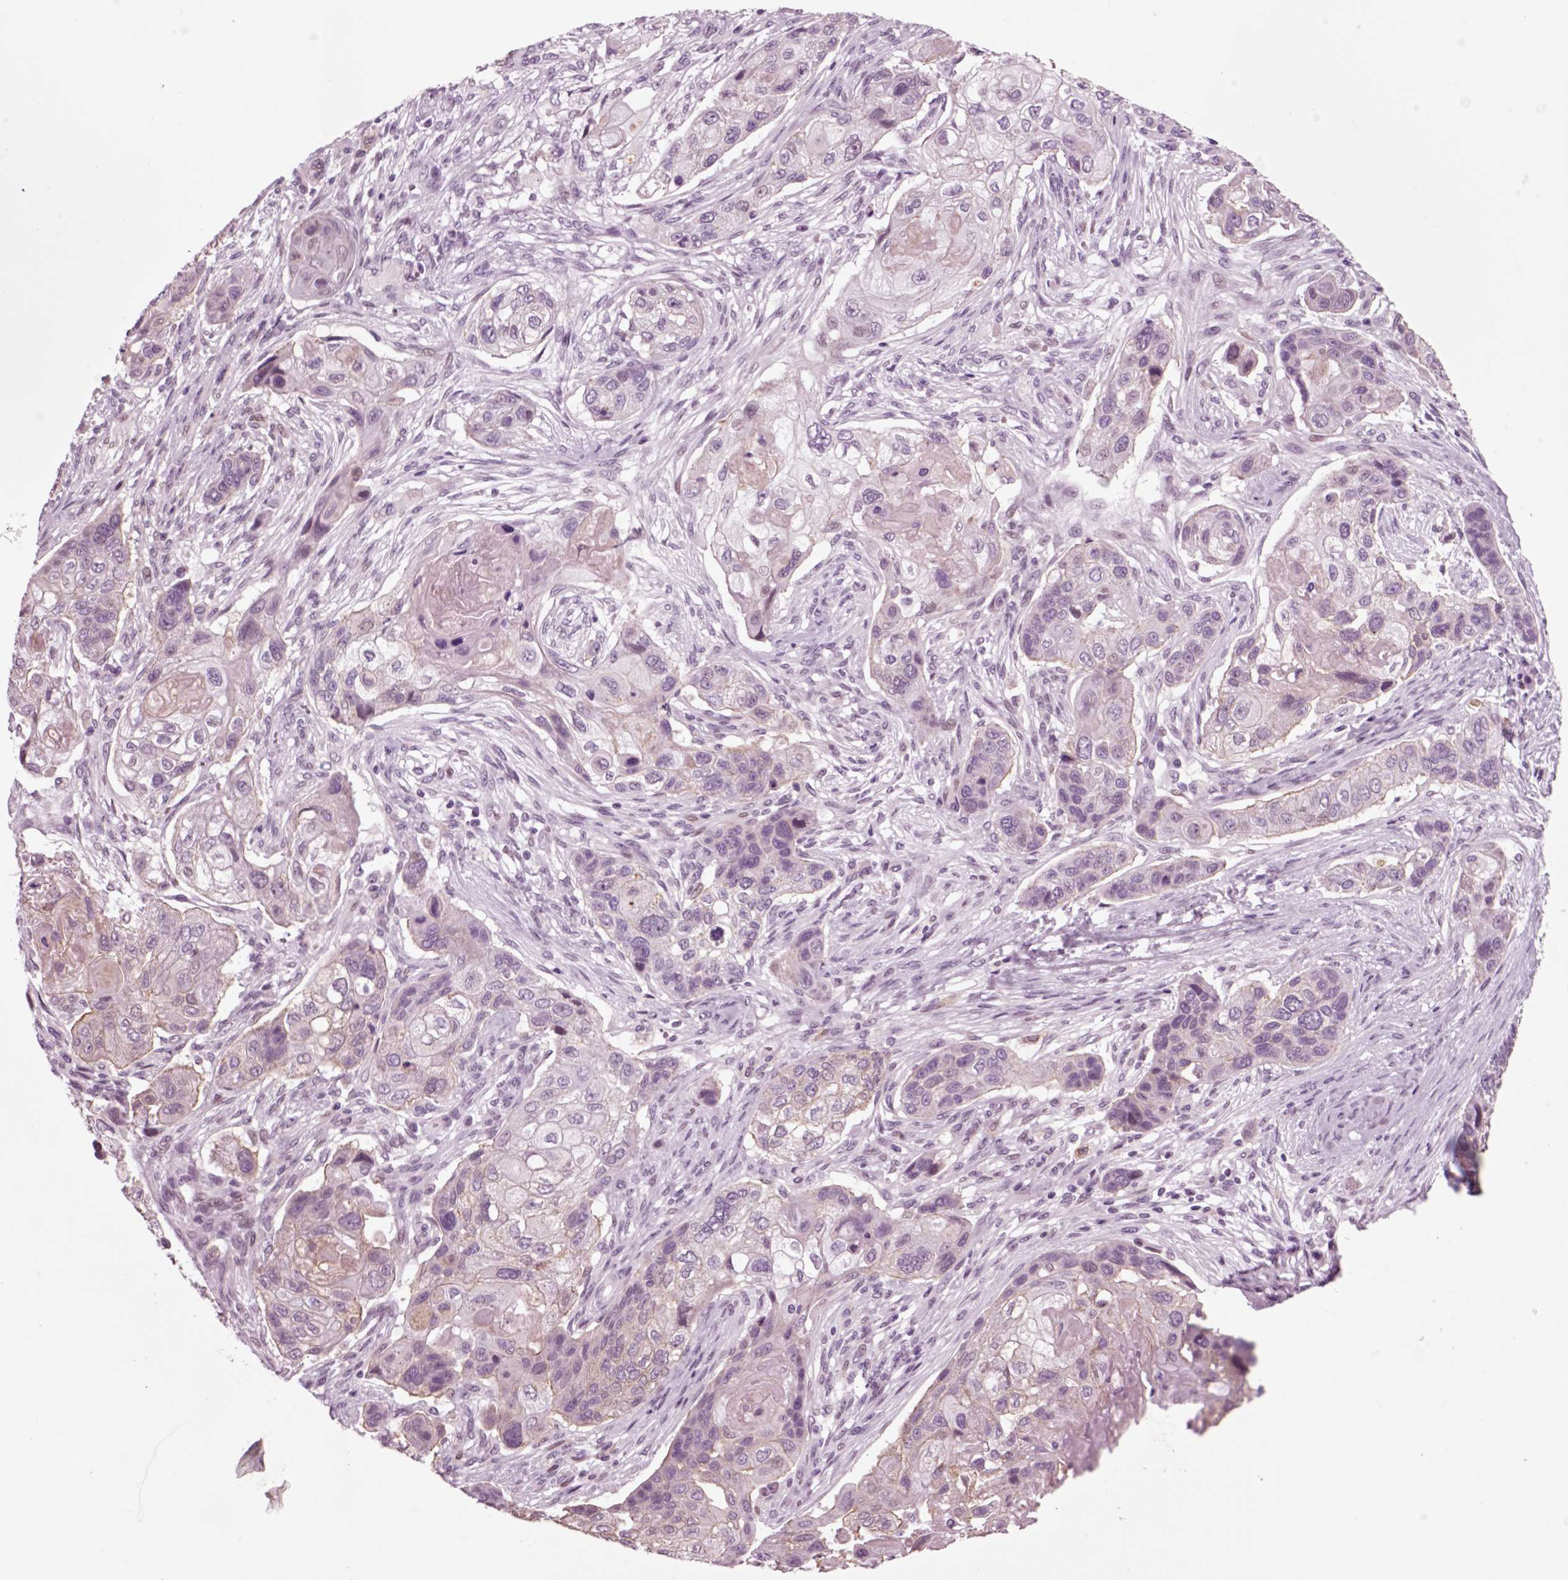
{"staining": {"intensity": "moderate", "quantity": "<25%", "location": "cytoplasmic/membranous"}, "tissue": "lung cancer", "cell_type": "Tumor cells", "image_type": "cancer", "snomed": [{"axis": "morphology", "description": "Normal tissue, NOS"}, {"axis": "morphology", "description": "Squamous cell carcinoma, NOS"}, {"axis": "topography", "description": "Bronchus"}, {"axis": "topography", "description": "Lung"}], "caption": "An image of human lung cancer (squamous cell carcinoma) stained for a protein displays moderate cytoplasmic/membranous brown staining in tumor cells. The staining was performed using DAB to visualize the protein expression in brown, while the nuclei were stained in blue with hematoxylin (Magnification: 20x).", "gene": "CHGB", "patient": {"sex": "male", "age": 69}}